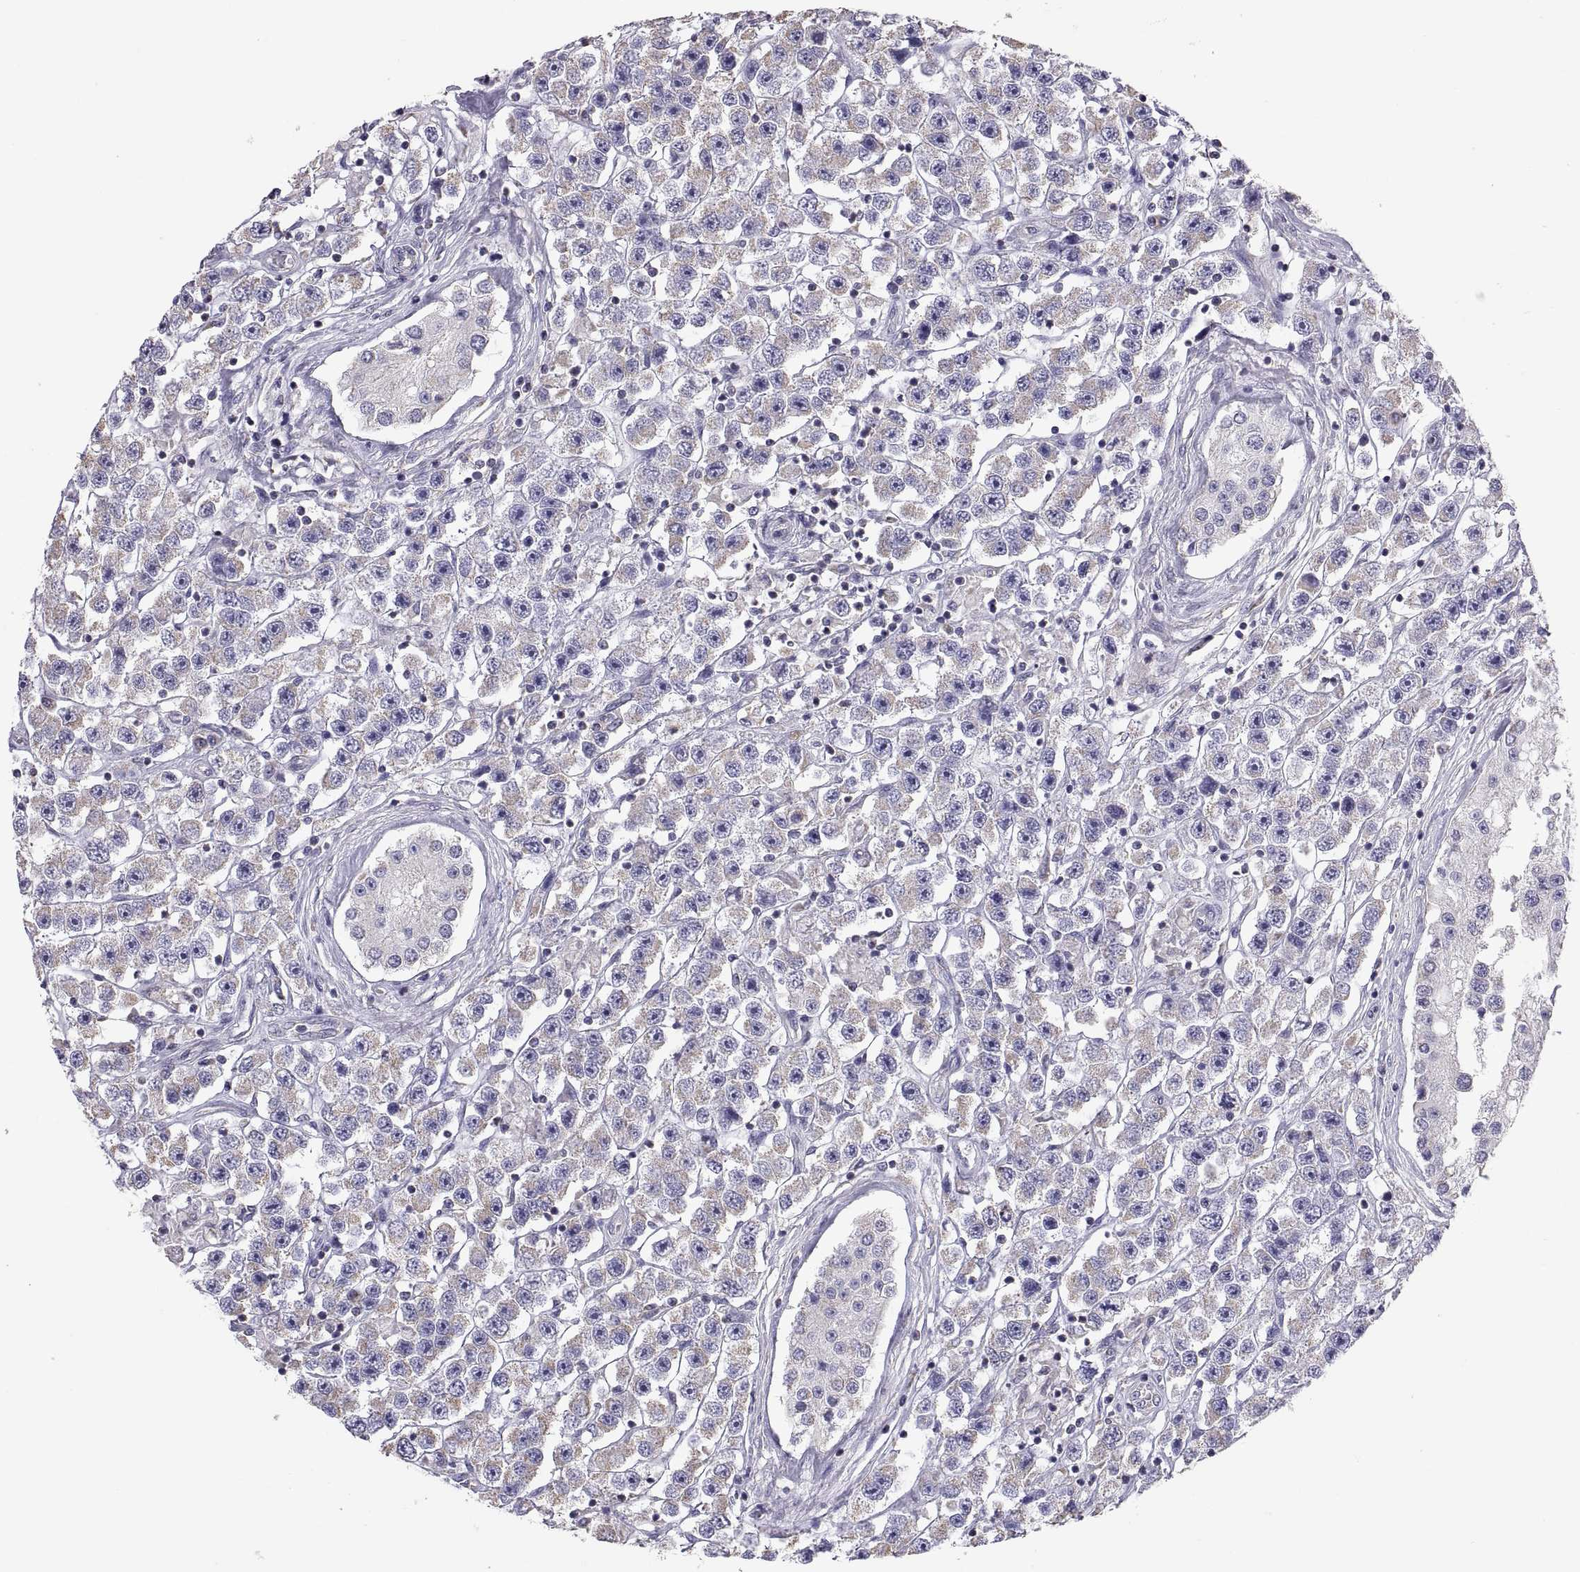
{"staining": {"intensity": "negative", "quantity": "none", "location": "none"}, "tissue": "testis cancer", "cell_type": "Tumor cells", "image_type": "cancer", "snomed": [{"axis": "morphology", "description": "Seminoma, NOS"}, {"axis": "topography", "description": "Testis"}], "caption": "Immunohistochemistry (IHC) of human seminoma (testis) demonstrates no staining in tumor cells.", "gene": "TNNC1", "patient": {"sex": "male", "age": 45}}